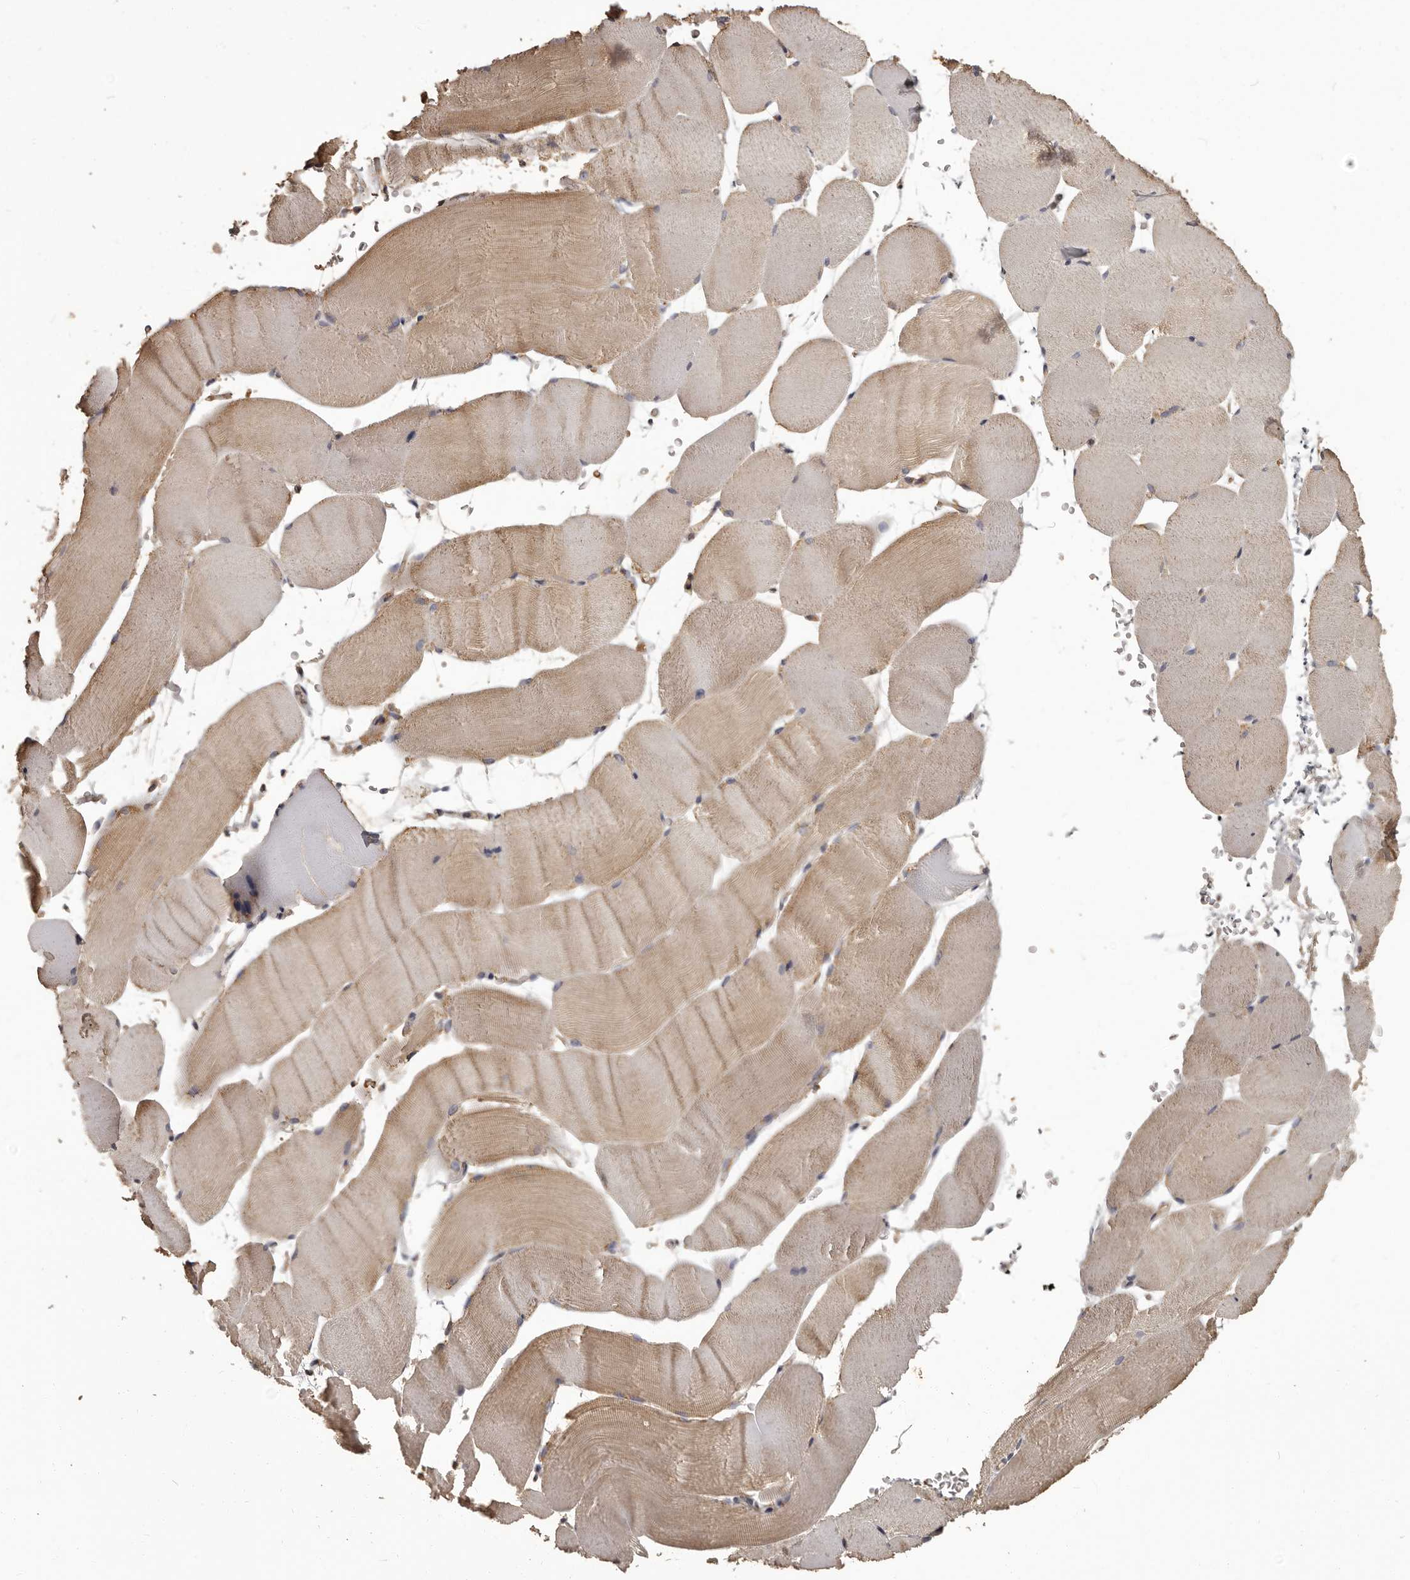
{"staining": {"intensity": "moderate", "quantity": "<25%", "location": "cytoplasmic/membranous"}, "tissue": "skeletal muscle", "cell_type": "Myocytes", "image_type": "normal", "snomed": [{"axis": "morphology", "description": "Normal tissue, NOS"}, {"axis": "topography", "description": "Skeletal muscle"}, {"axis": "topography", "description": "Parathyroid gland"}], "caption": "IHC (DAB (3,3'-diaminobenzidine)) staining of unremarkable skeletal muscle exhibits moderate cytoplasmic/membranous protein expression in approximately <25% of myocytes. The staining was performed using DAB (3,3'-diaminobenzidine) to visualize the protein expression in brown, while the nuclei were stained in blue with hematoxylin (Magnification: 20x).", "gene": "MGAT5", "patient": {"sex": "female", "age": 37}}